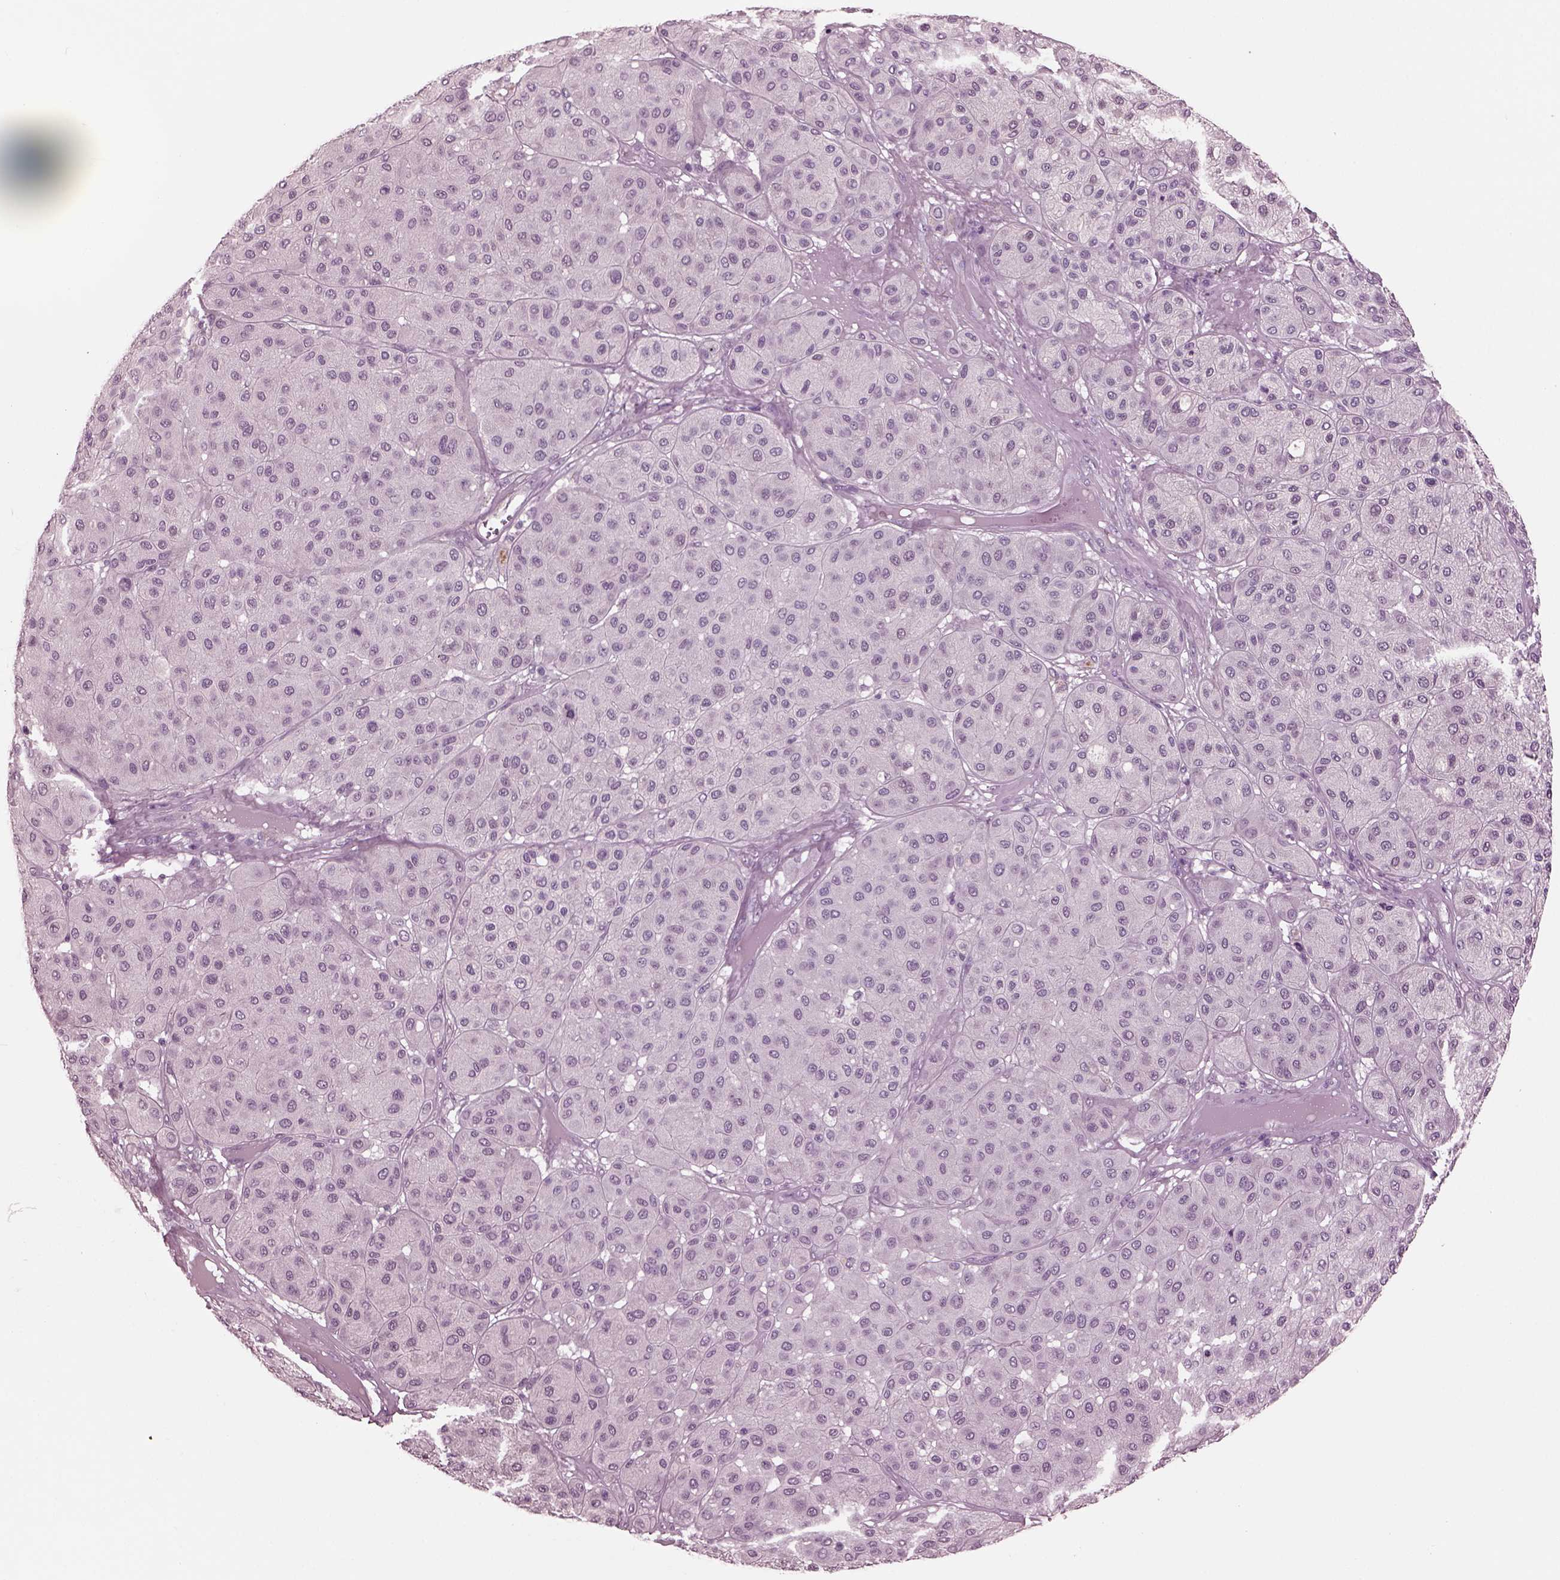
{"staining": {"intensity": "negative", "quantity": "none", "location": "none"}, "tissue": "melanoma", "cell_type": "Tumor cells", "image_type": "cancer", "snomed": [{"axis": "morphology", "description": "Malignant melanoma, Metastatic site"}, {"axis": "topography", "description": "Smooth muscle"}], "caption": "A high-resolution micrograph shows immunohistochemistry (IHC) staining of malignant melanoma (metastatic site), which shows no significant positivity in tumor cells. (Brightfield microscopy of DAB IHC at high magnification).", "gene": "MIB2", "patient": {"sex": "male", "age": 41}}